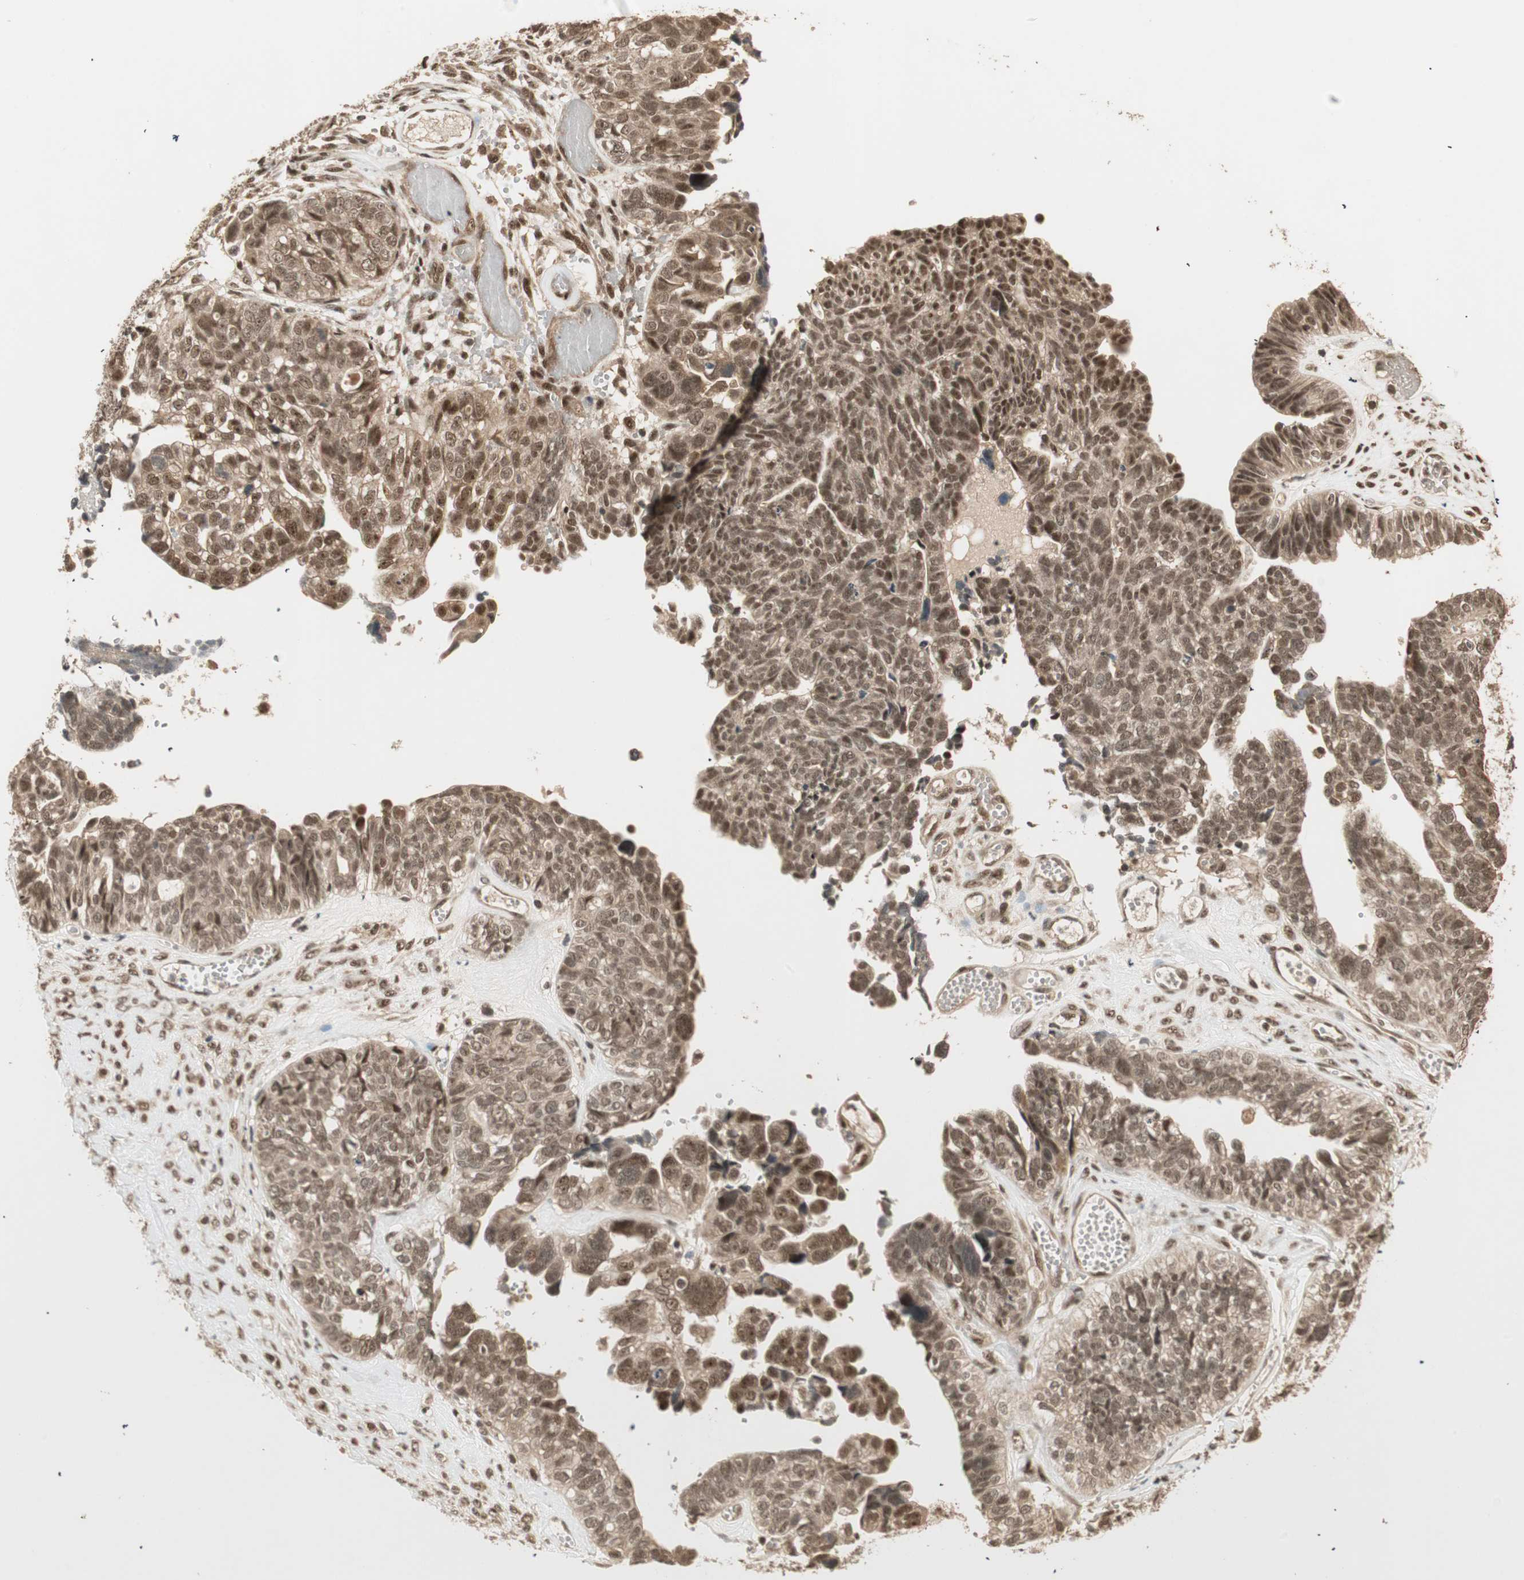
{"staining": {"intensity": "moderate", "quantity": ">75%", "location": "cytoplasmic/membranous,nuclear"}, "tissue": "ovarian cancer", "cell_type": "Tumor cells", "image_type": "cancer", "snomed": [{"axis": "morphology", "description": "Cystadenocarcinoma, serous, NOS"}, {"axis": "topography", "description": "Ovary"}], "caption": "Ovarian cancer tissue exhibits moderate cytoplasmic/membranous and nuclear expression in about >75% of tumor cells (Stains: DAB (3,3'-diaminobenzidine) in brown, nuclei in blue, Microscopy: brightfield microscopy at high magnification).", "gene": "ZSCAN31", "patient": {"sex": "female", "age": 79}}